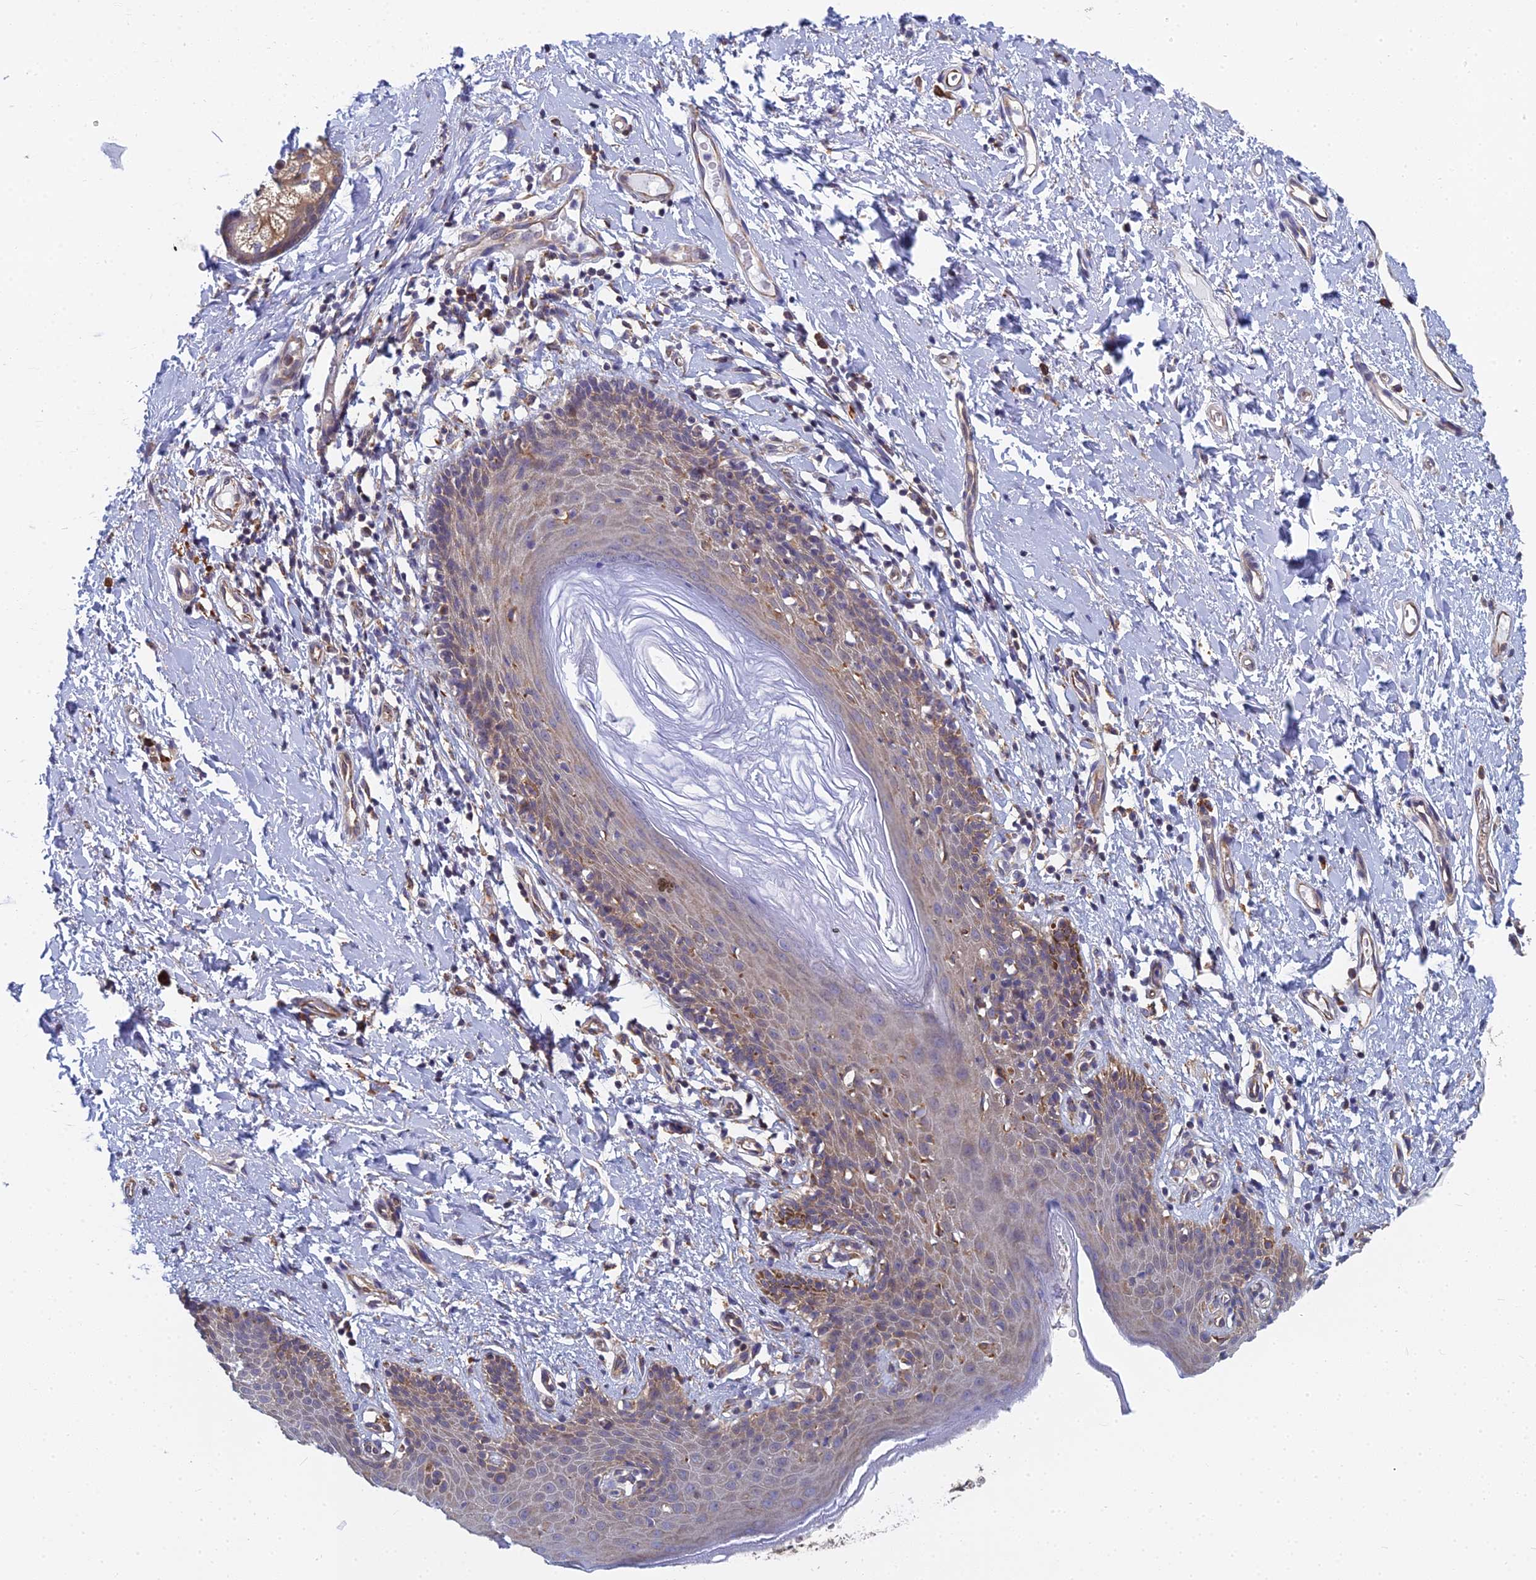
{"staining": {"intensity": "weak", "quantity": "25%-75%", "location": "cytoplasmic/membranous"}, "tissue": "skin", "cell_type": "Epidermal cells", "image_type": "normal", "snomed": [{"axis": "morphology", "description": "Normal tissue, NOS"}, {"axis": "topography", "description": "Vulva"}], "caption": "A brown stain highlights weak cytoplasmic/membranous positivity of a protein in epidermal cells of benign skin. (Brightfield microscopy of DAB IHC at high magnification).", "gene": "KIAA1143", "patient": {"sex": "female", "age": 66}}